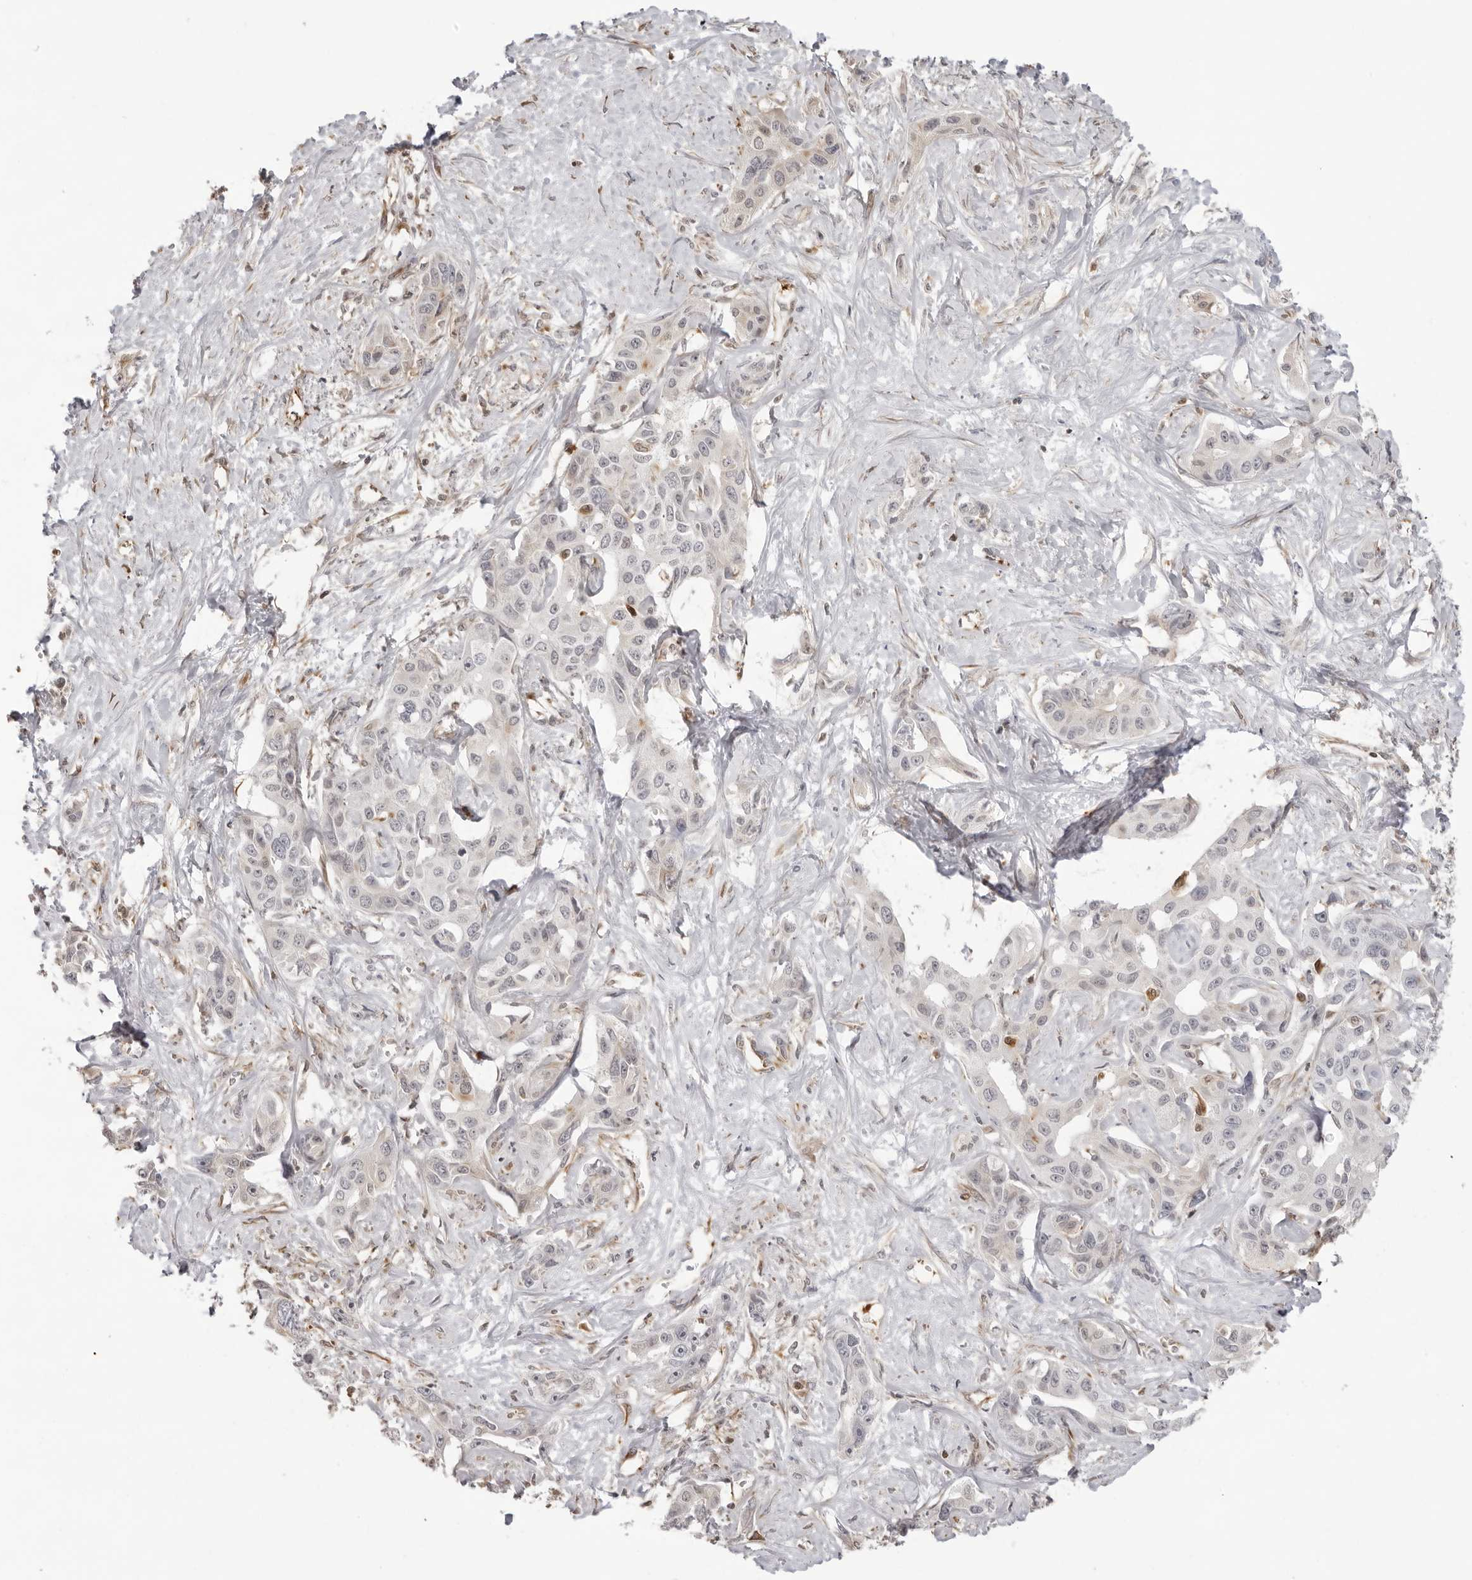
{"staining": {"intensity": "negative", "quantity": "none", "location": "none"}, "tissue": "liver cancer", "cell_type": "Tumor cells", "image_type": "cancer", "snomed": [{"axis": "morphology", "description": "Cholangiocarcinoma"}, {"axis": "topography", "description": "Liver"}], "caption": "An image of liver cancer (cholangiocarcinoma) stained for a protein displays no brown staining in tumor cells. (DAB (3,3'-diaminobenzidine) immunohistochemistry visualized using brightfield microscopy, high magnification).", "gene": "DYNLT5", "patient": {"sex": "male", "age": 59}}